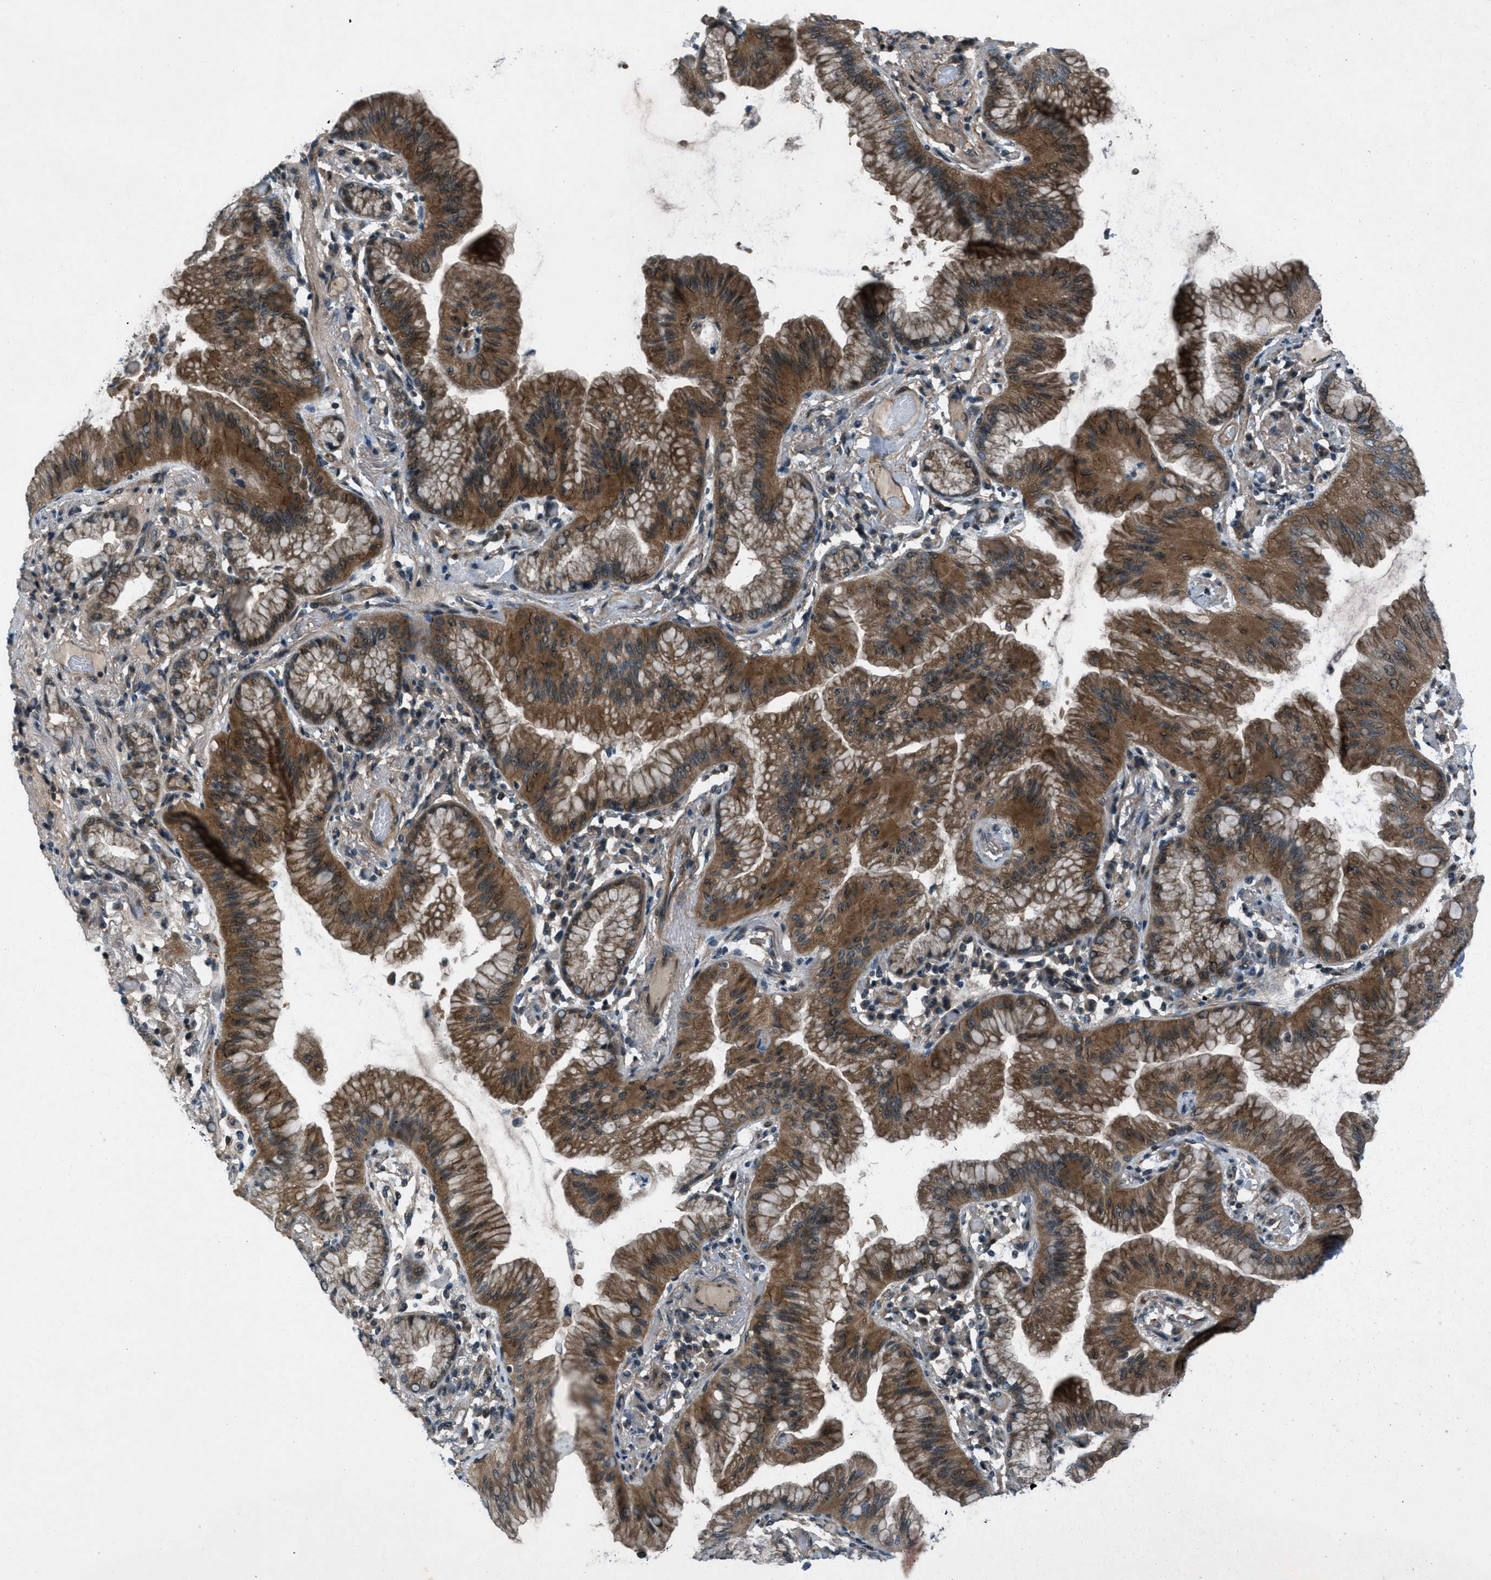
{"staining": {"intensity": "moderate", "quantity": ">75%", "location": "cytoplasmic/membranous"}, "tissue": "lung cancer", "cell_type": "Tumor cells", "image_type": "cancer", "snomed": [{"axis": "morphology", "description": "Normal tissue, NOS"}, {"axis": "morphology", "description": "Adenocarcinoma, NOS"}, {"axis": "topography", "description": "Bronchus"}, {"axis": "topography", "description": "Lung"}], "caption": "Protein staining reveals moderate cytoplasmic/membranous expression in approximately >75% of tumor cells in lung cancer (adenocarcinoma).", "gene": "EPSTI1", "patient": {"sex": "female", "age": 70}}